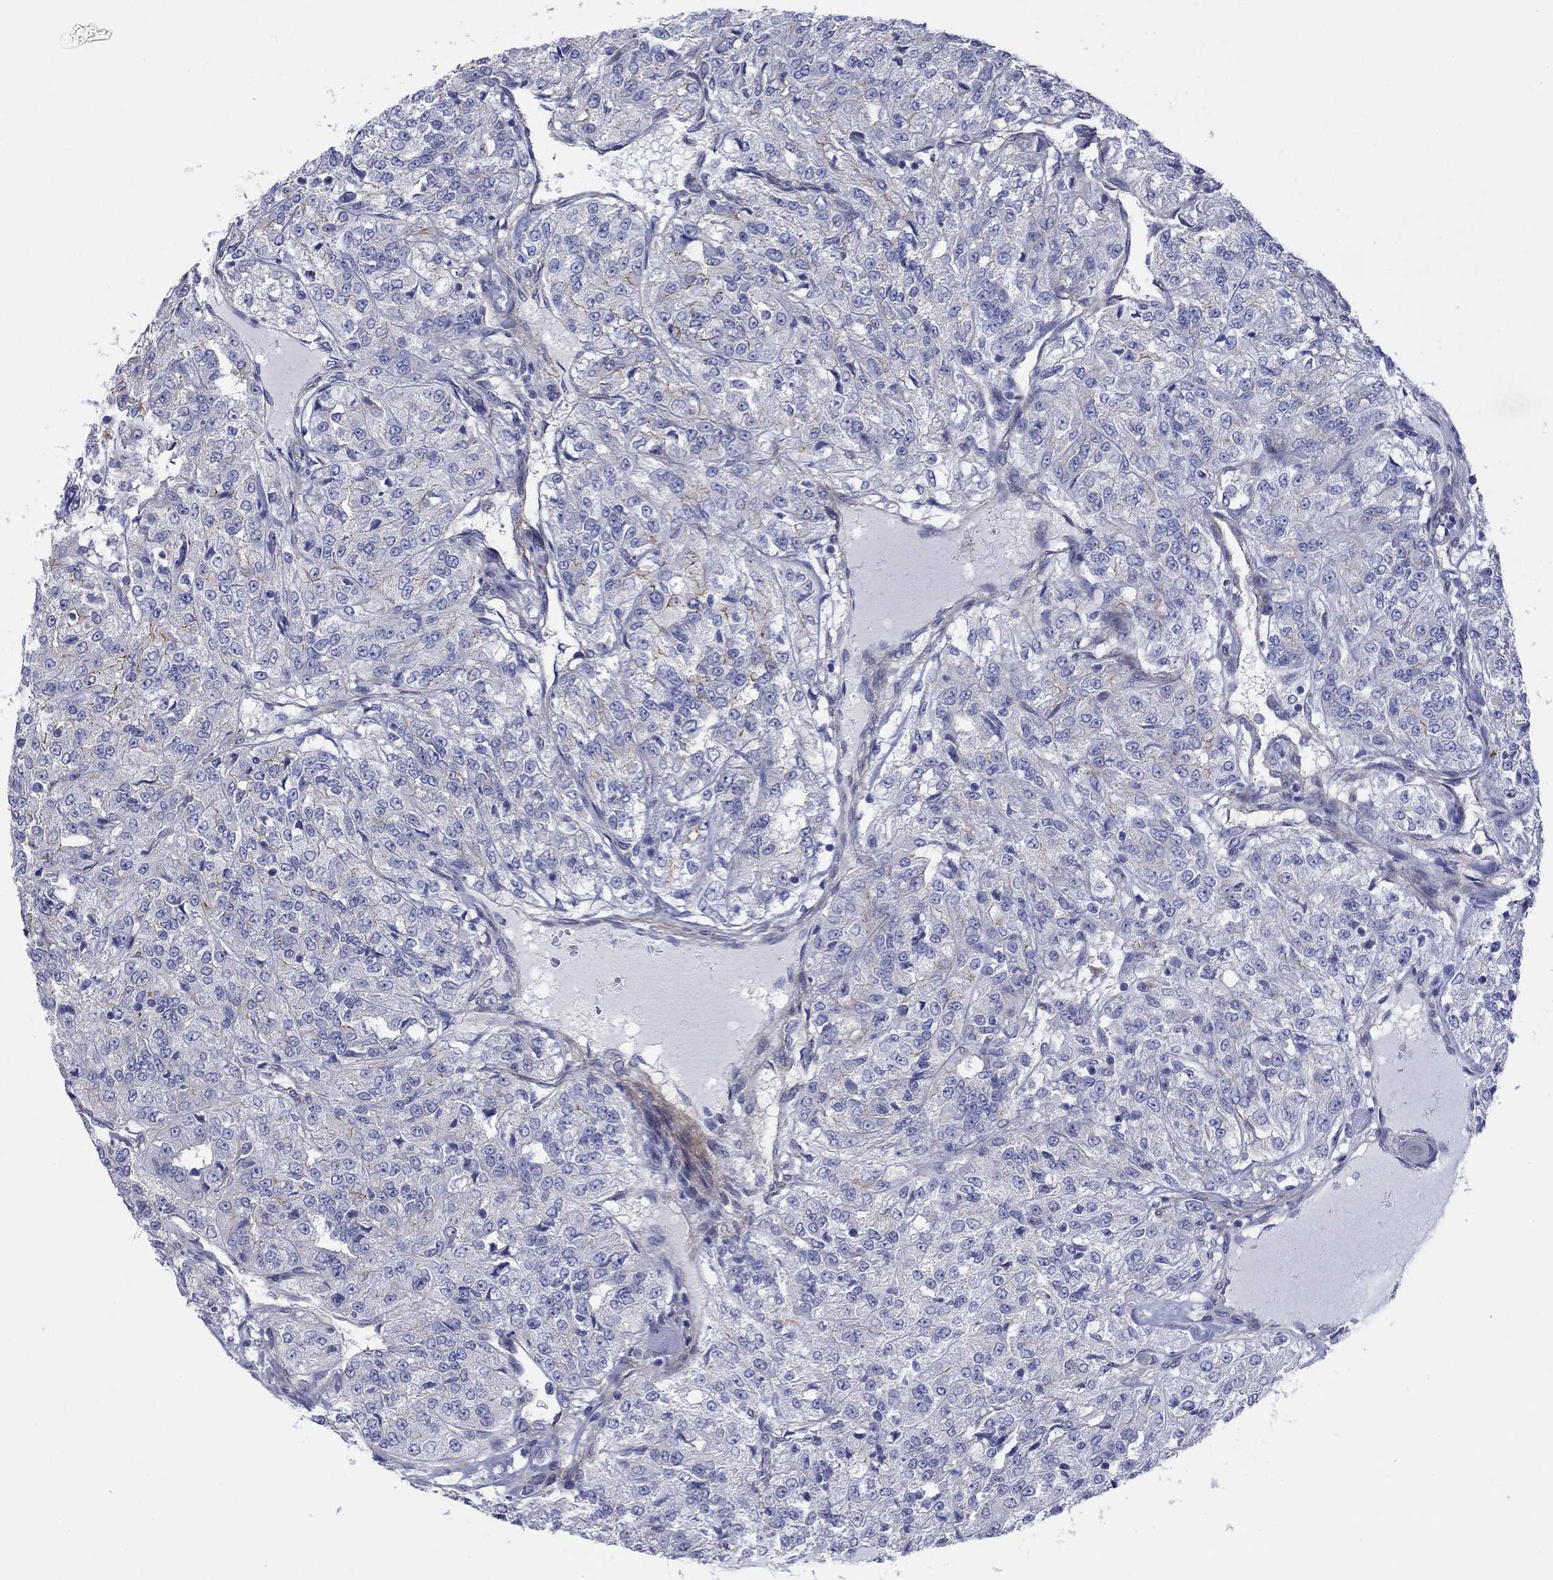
{"staining": {"intensity": "moderate", "quantity": "<25%", "location": "cytoplasmic/membranous"}, "tissue": "renal cancer", "cell_type": "Tumor cells", "image_type": "cancer", "snomed": [{"axis": "morphology", "description": "Adenocarcinoma, NOS"}, {"axis": "topography", "description": "Kidney"}], "caption": "Immunohistochemical staining of human renal adenocarcinoma displays moderate cytoplasmic/membranous protein positivity in about <25% of tumor cells.", "gene": "TPRN", "patient": {"sex": "female", "age": 63}}